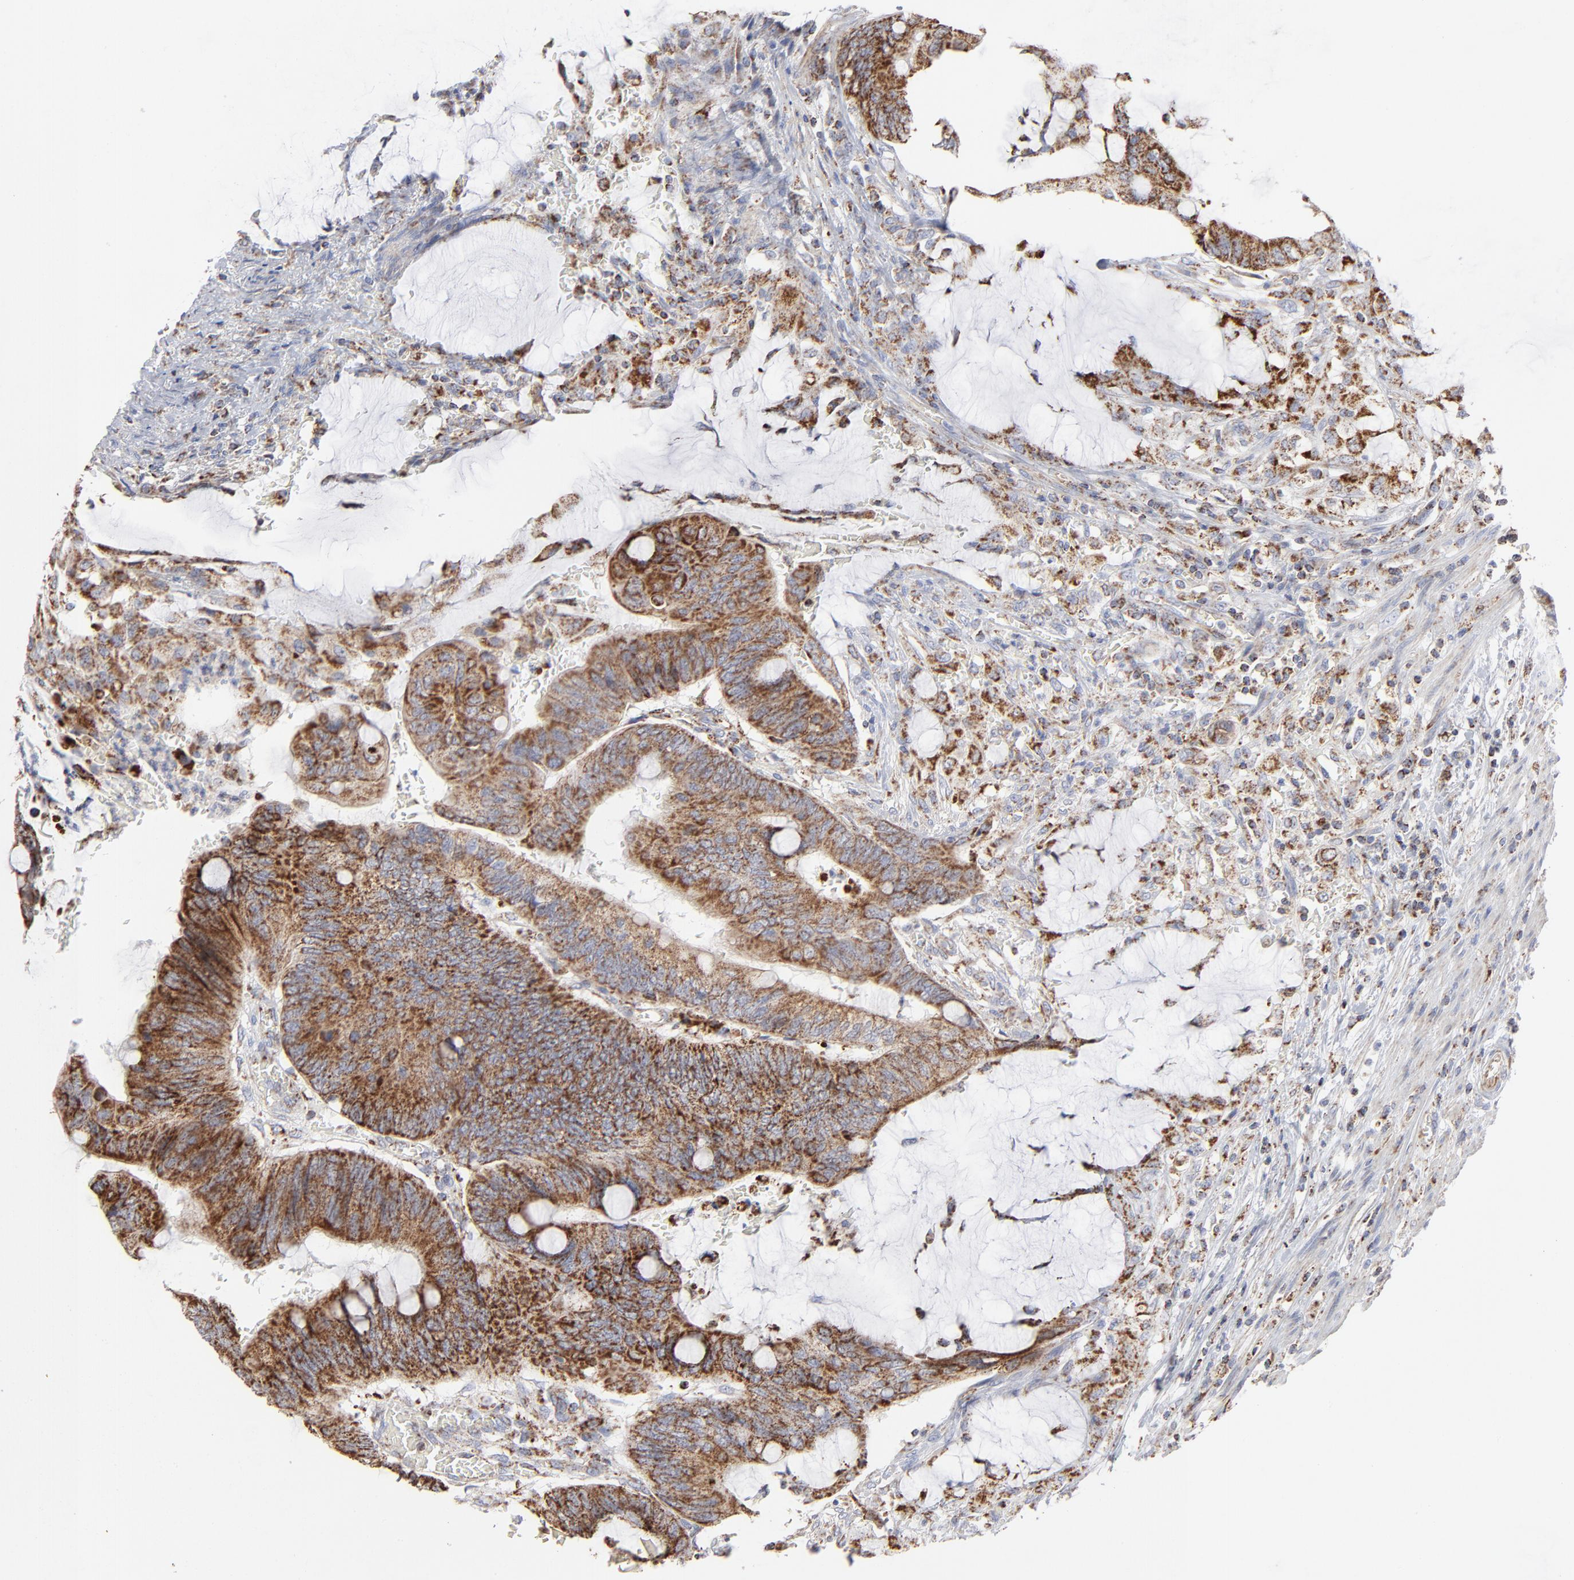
{"staining": {"intensity": "moderate", "quantity": ">75%", "location": "cytoplasmic/membranous"}, "tissue": "colorectal cancer", "cell_type": "Tumor cells", "image_type": "cancer", "snomed": [{"axis": "morphology", "description": "Normal tissue, NOS"}, {"axis": "morphology", "description": "Adenocarcinoma, NOS"}, {"axis": "topography", "description": "Rectum"}], "caption": "Colorectal cancer stained for a protein (brown) exhibits moderate cytoplasmic/membranous positive expression in approximately >75% of tumor cells.", "gene": "ASB3", "patient": {"sex": "male", "age": 92}}